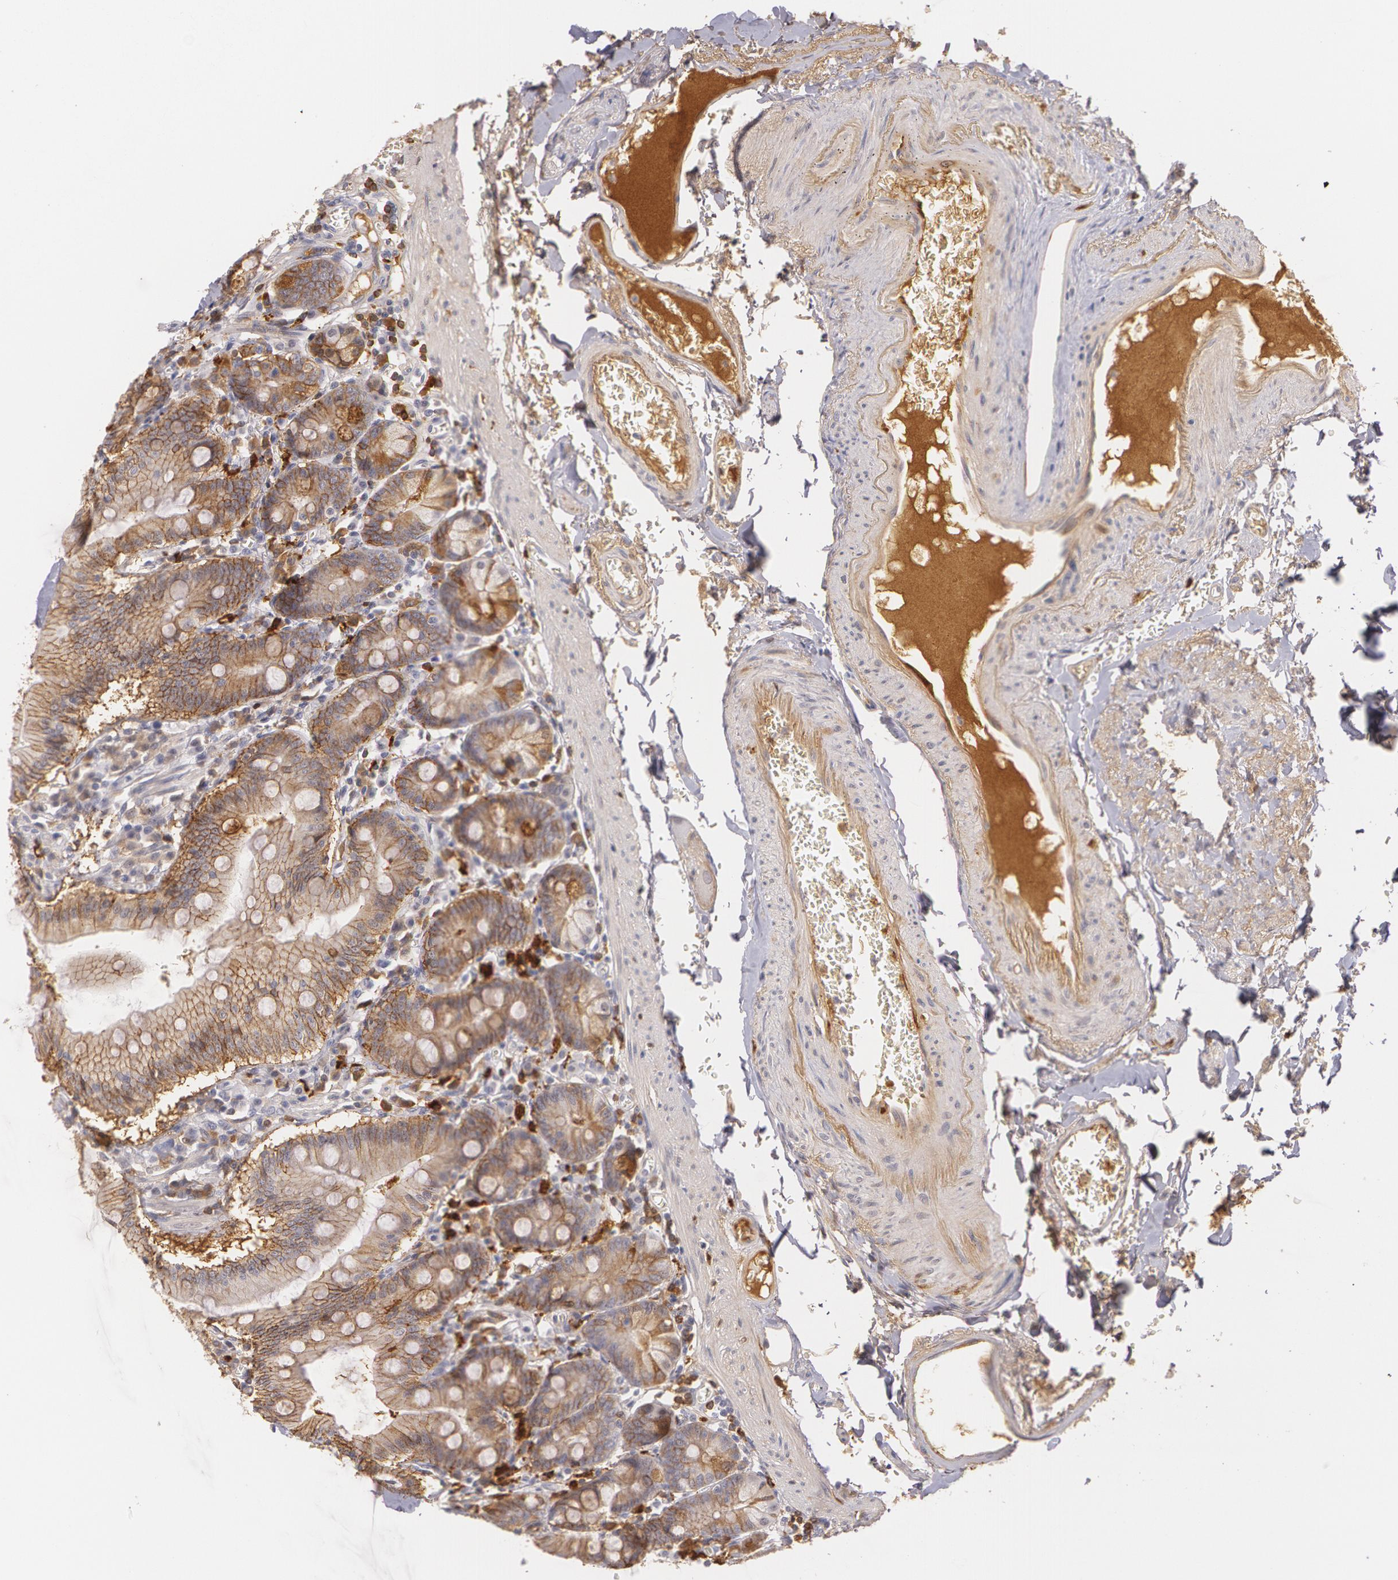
{"staining": {"intensity": "moderate", "quantity": ">75%", "location": "cytoplasmic/membranous"}, "tissue": "small intestine", "cell_type": "Glandular cells", "image_type": "normal", "snomed": [{"axis": "morphology", "description": "Normal tissue, NOS"}, {"axis": "topography", "description": "Small intestine"}], "caption": "IHC of normal small intestine demonstrates medium levels of moderate cytoplasmic/membranous expression in approximately >75% of glandular cells.", "gene": "LBP", "patient": {"sex": "male", "age": 71}}